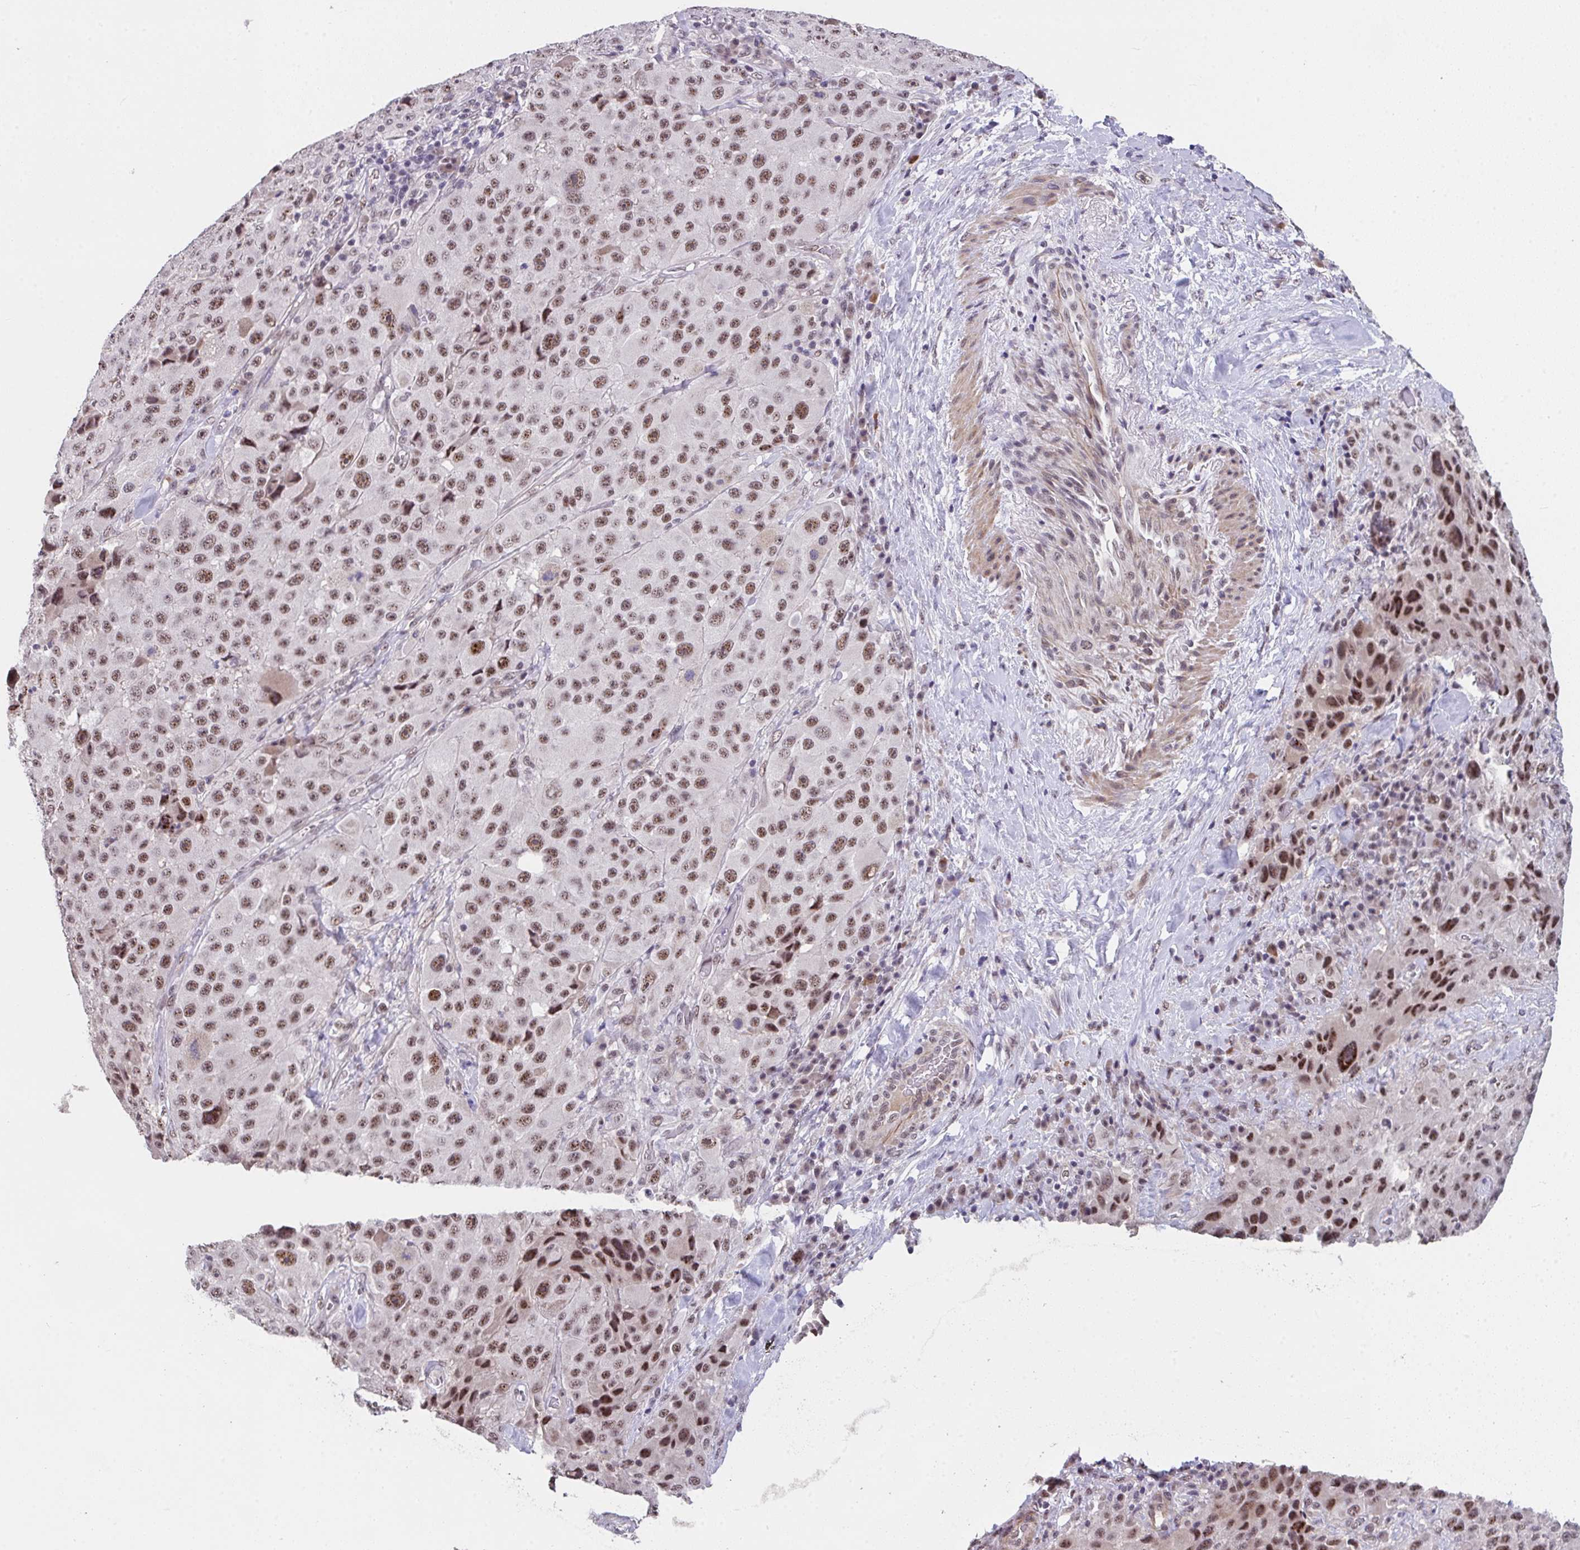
{"staining": {"intensity": "moderate", "quantity": ">75%", "location": "nuclear"}, "tissue": "melanoma", "cell_type": "Tumor cells", "image_type": "cancer", "snomed": [{"axis": "morphology", "description": "Malignant melanoma, Metastatic site"}, {"axis": "topography", "description": "Lymph node"}], "caption": "A histopathology image showing moderate nuclear expression in approximately >75% of tumor cells in melanoma, as visualized by brown immunohistochemical staining.", "gene": "RBBP6", "patient": {"sex": "male", "age": 62}}